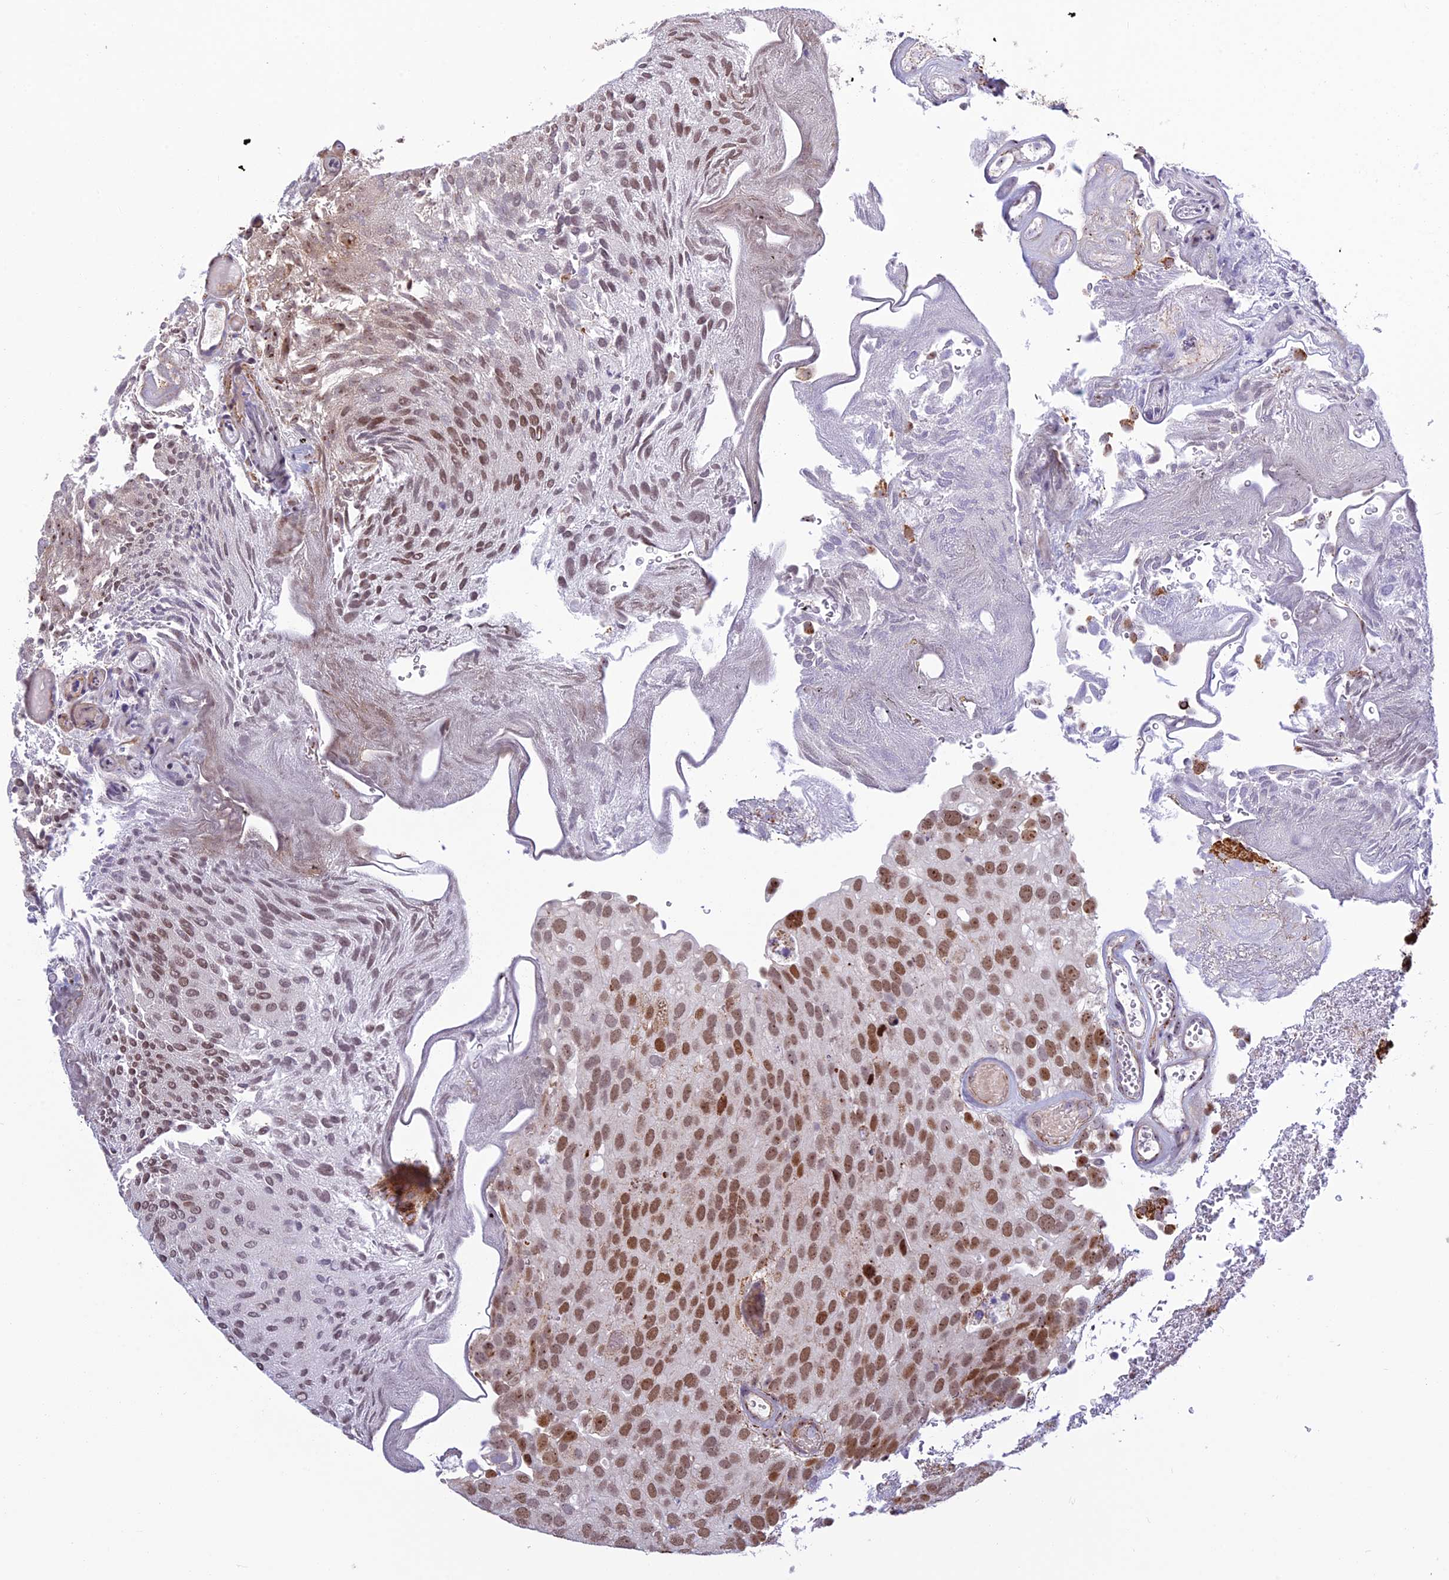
{"staining": {"intensity": "moderate", "quantity": ">75%", "location": "cytoplasmic/membranous,nuclear"}, "tissue": "urothelial cancer", "cell_type": "Tumor cells", "image_type": "cancer", "snomed": [{"axis": "morphology", "description": "Urothelial carcinoma, Low grade"}, {"axis": "topography", "description": "Urinary bladder"}], "caption": "This is a histology image of immunohistochemistry (IHC) staining of urothelial cancer, which shows moderate positivity in the cytoplasmic/membranous and nuclear of tumor cells.", "gene": "POLR1G", "patient": {"sex": "male", "age": 78}}